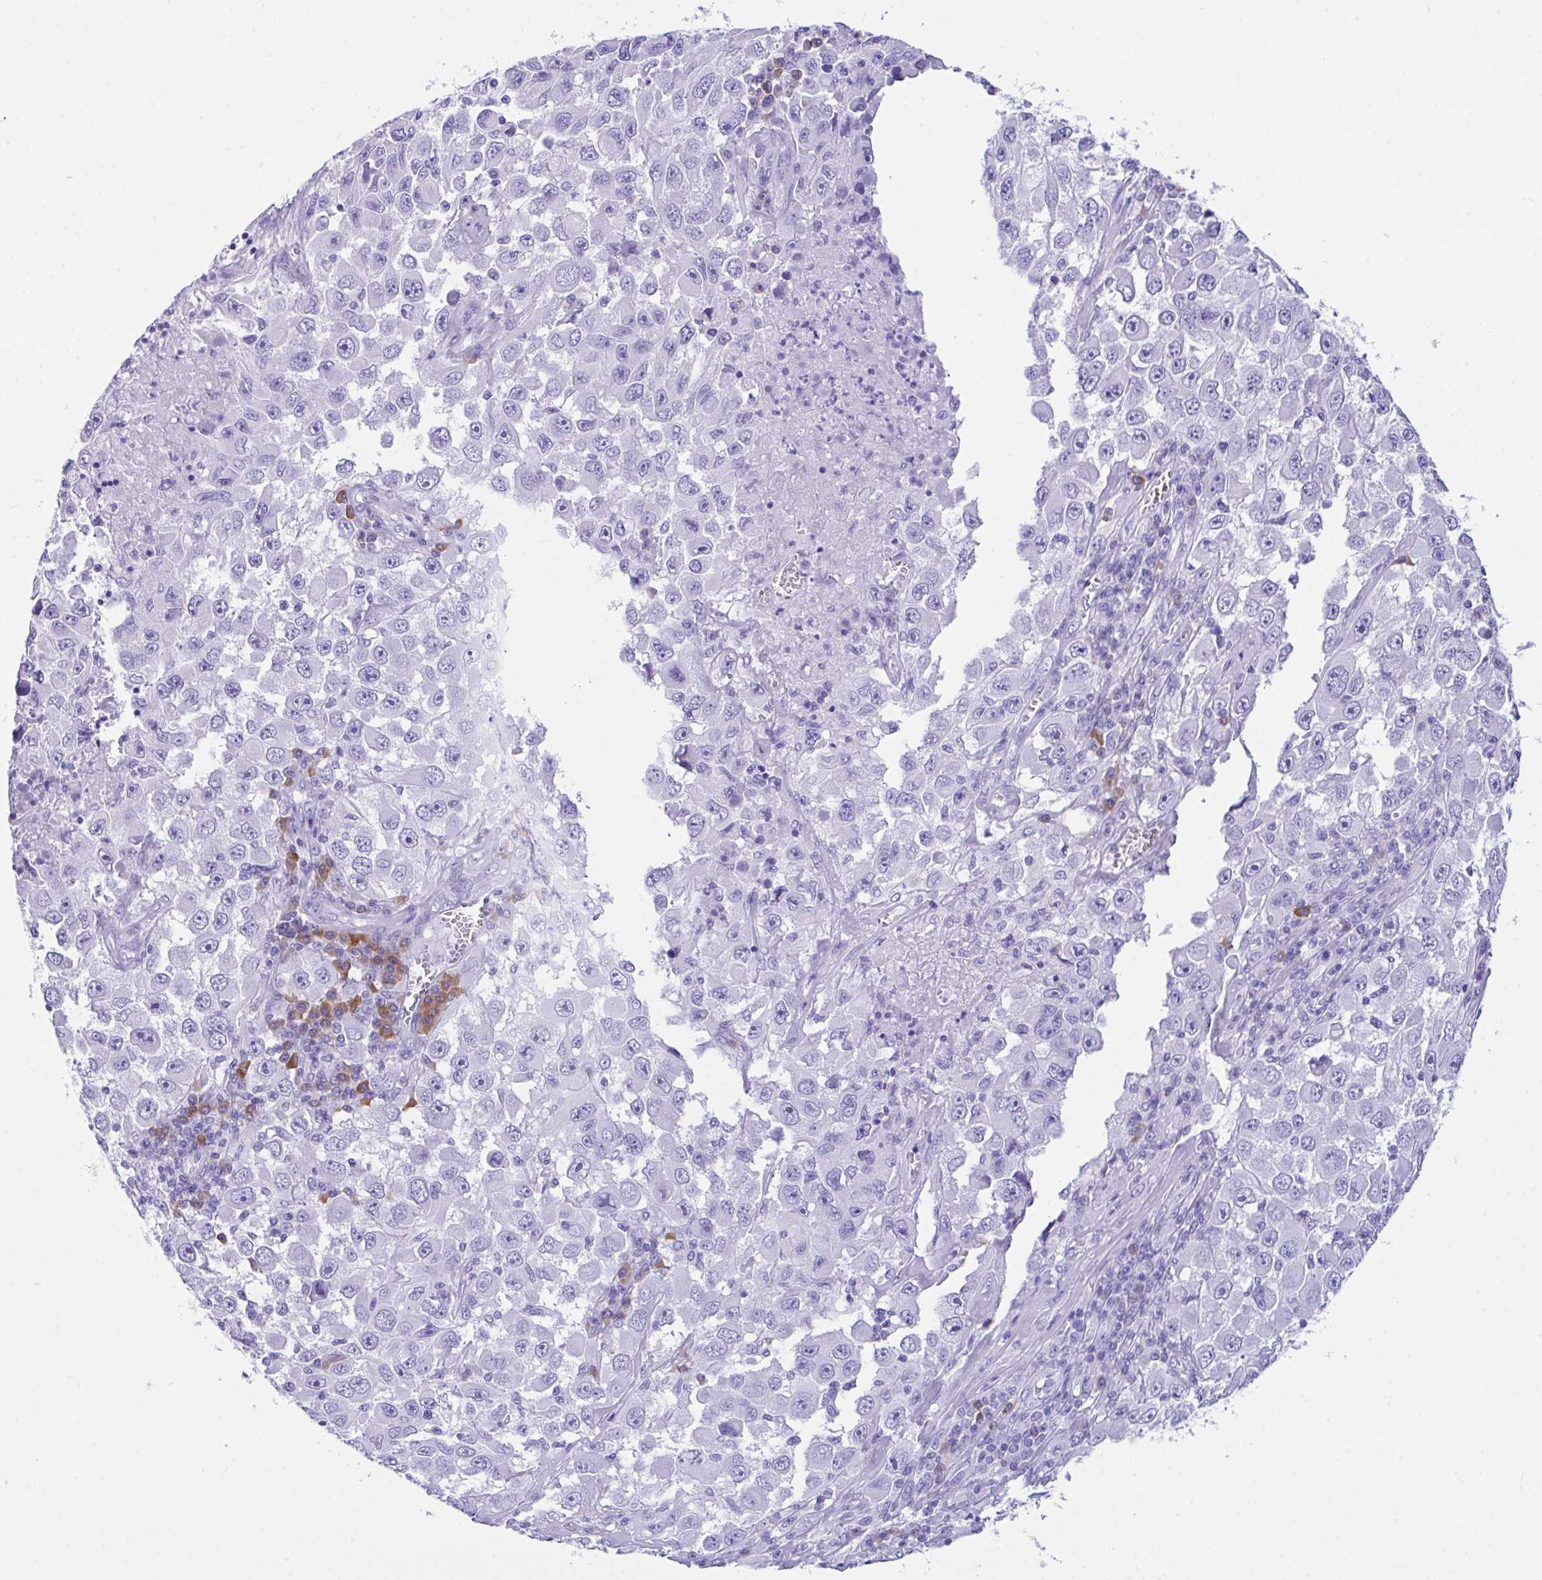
{"staining": {"intensity": "negative", "quantity": "none", "location": "none"}, "tissue": "melanoma", "cell_type": "Tumor cells", "image_type": "cancer", "snomed": [{"axis": "morphology", "description": "Malignant melanoma, Metastatic site"}, {"axis": "topography", "description": "Lymph node"}], "caption": "A micrograph of malignant melanoma (metastatic site) stained for a protein shows no brown staining in tumor cells. (DAB (3,3'-diaminobenzidine) immunohistochemistry with hematoxylin counter stain).", "gene": "BEST4", "patient": {"sex": "female", "age": 67}}